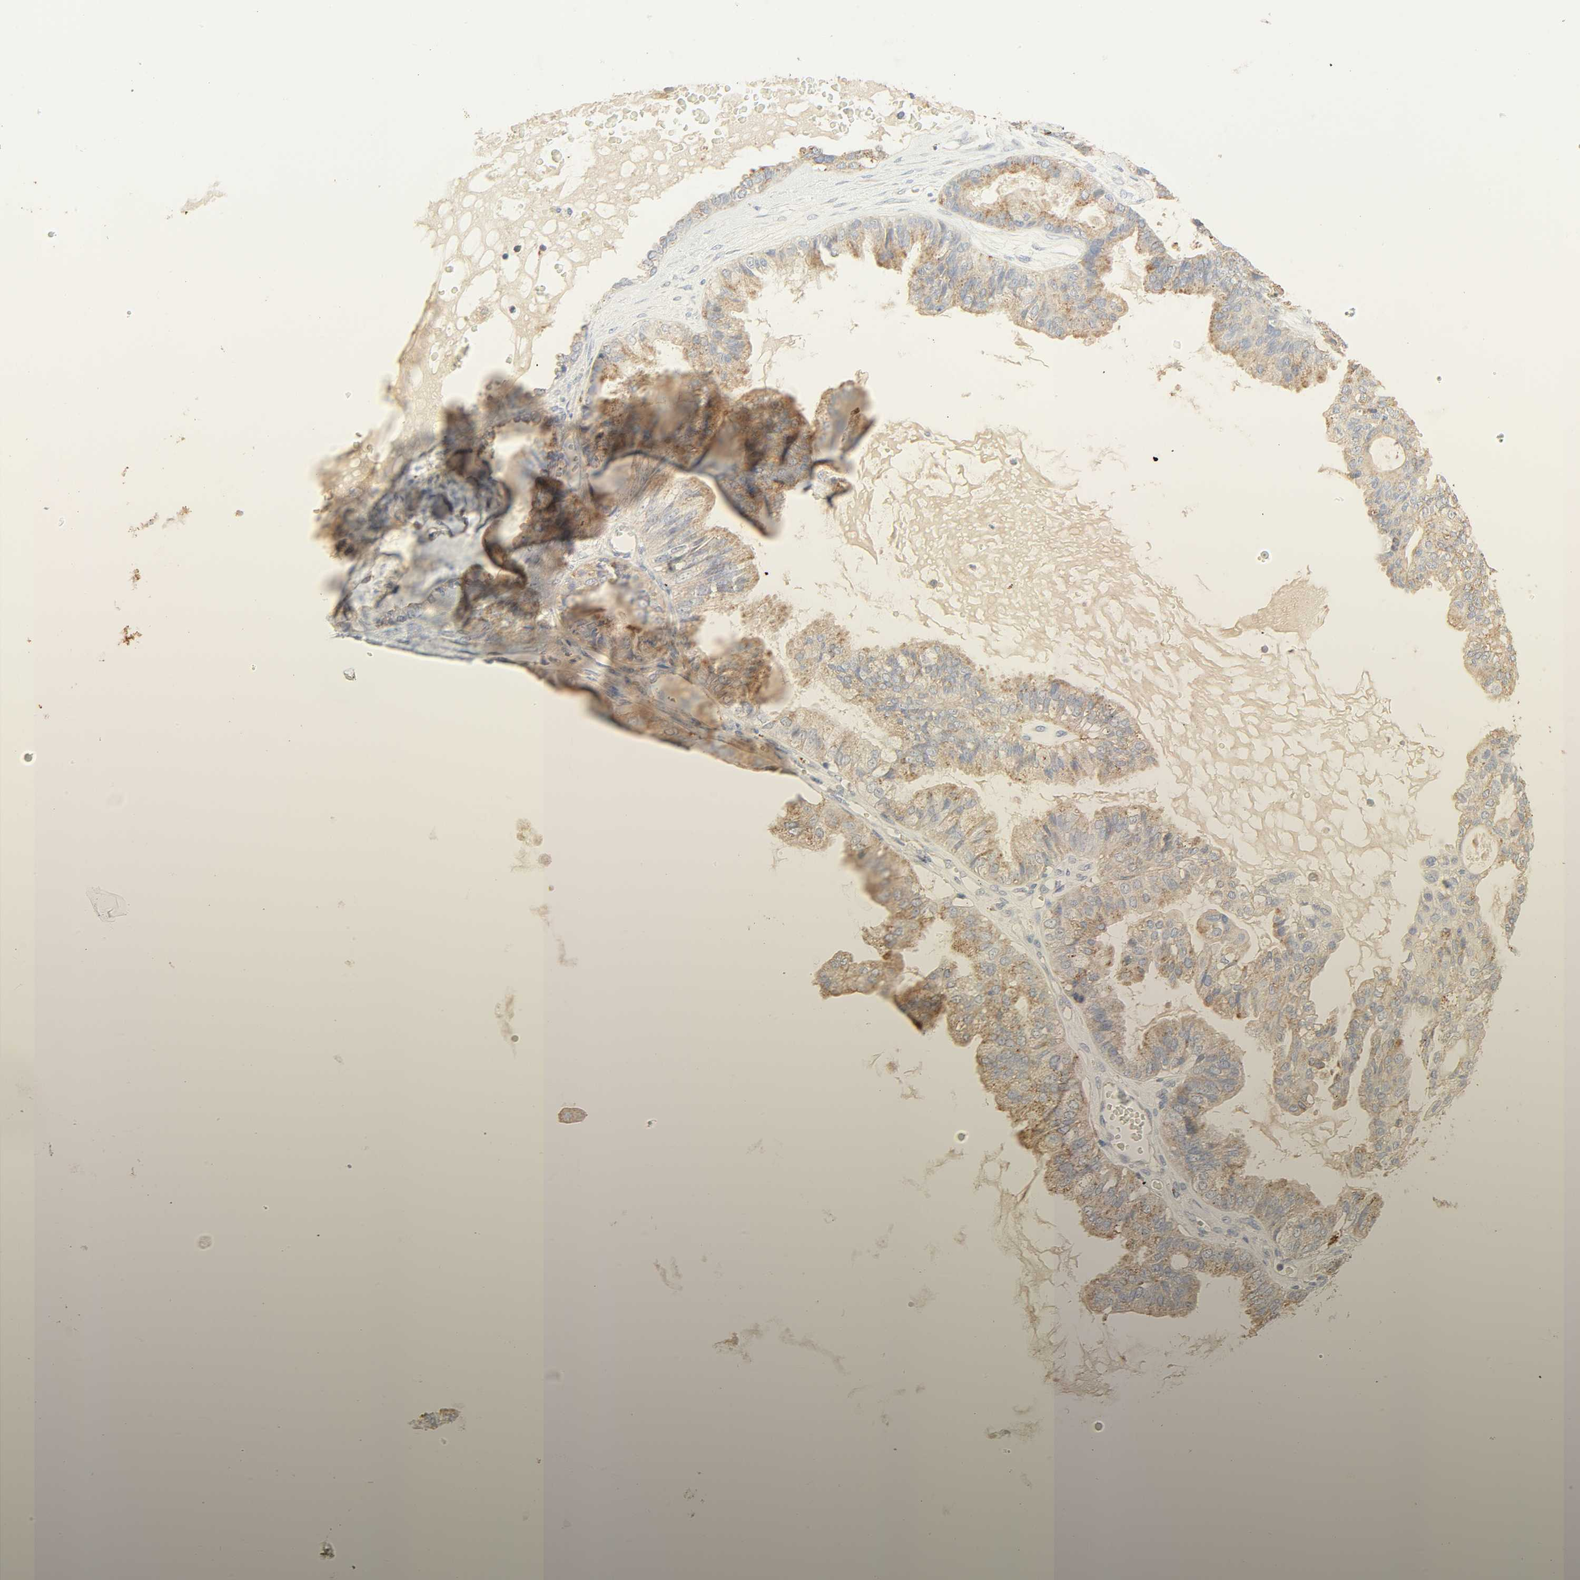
{"staining": {"intensity": "weak", "quantity": ">75%", "location": "cytoplasmic/membranous"}, "tissue": "ovarian cancer", "cell_type": "Tumor cells", "image_type": "cancer", "snomed": [{"axis": "morphology", "description": "Carcinoma, NOS"}, {"axis": "morphology", "description": "Carcinoma, endometroid"}, {"axis": "topography", "description": "Ovary"}], "caption": "Brown immunohistochemical staining in human ovarian cancer displays weak cytoplasmic/membranous expression in approximately >75% of tumor cells. The staining is performed using DAB (3,3'-diaminobenzidine) brown chromogen to label protein expression. The nuclei are counter-stained blue using hematoxylin.", "gene": "CAMK2A", "patient": {"sex": "female", "age": 50}}